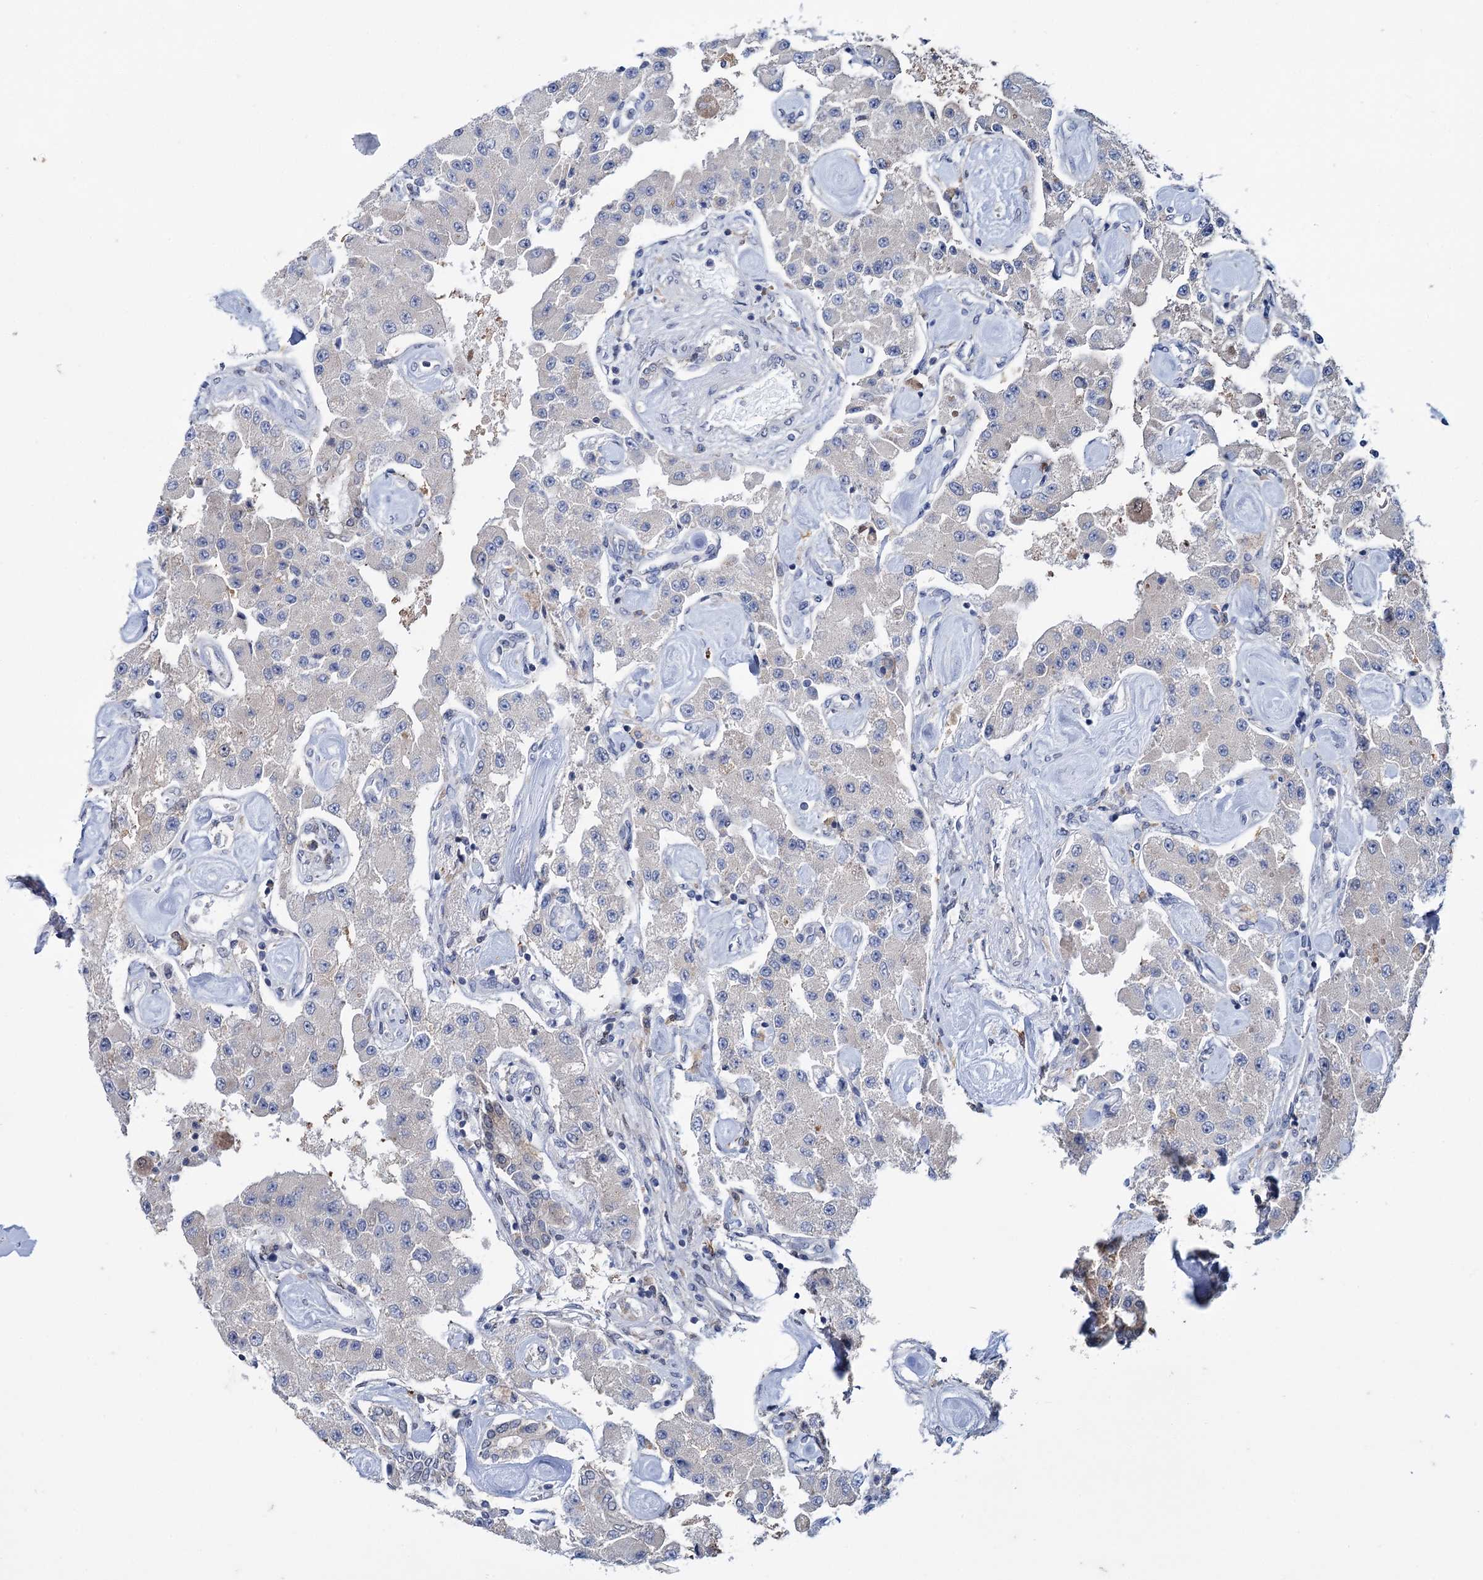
{"staining": {"intensity": "negative", "quantity": "none", "location": "none"}, "tissue": "carcinoid", "cell_type": "Tumor cells", "image_type": "cancer", "snomed": [{"axis": "morphology", "description": "Carcinoid, malignant, NOS"}, {"axis": "topography", "description": "Pancreas"}], "caption": "Tumor cells show no significant protein staining in malignant carcinoid. The staining is performed using DAB (3,3'-diaminobenzidine) brown chromogen with nuclei counter-stained in using hematoxylin.", "gene": "MID1IP1", "patient": {"sex": "male", "age": 41}}